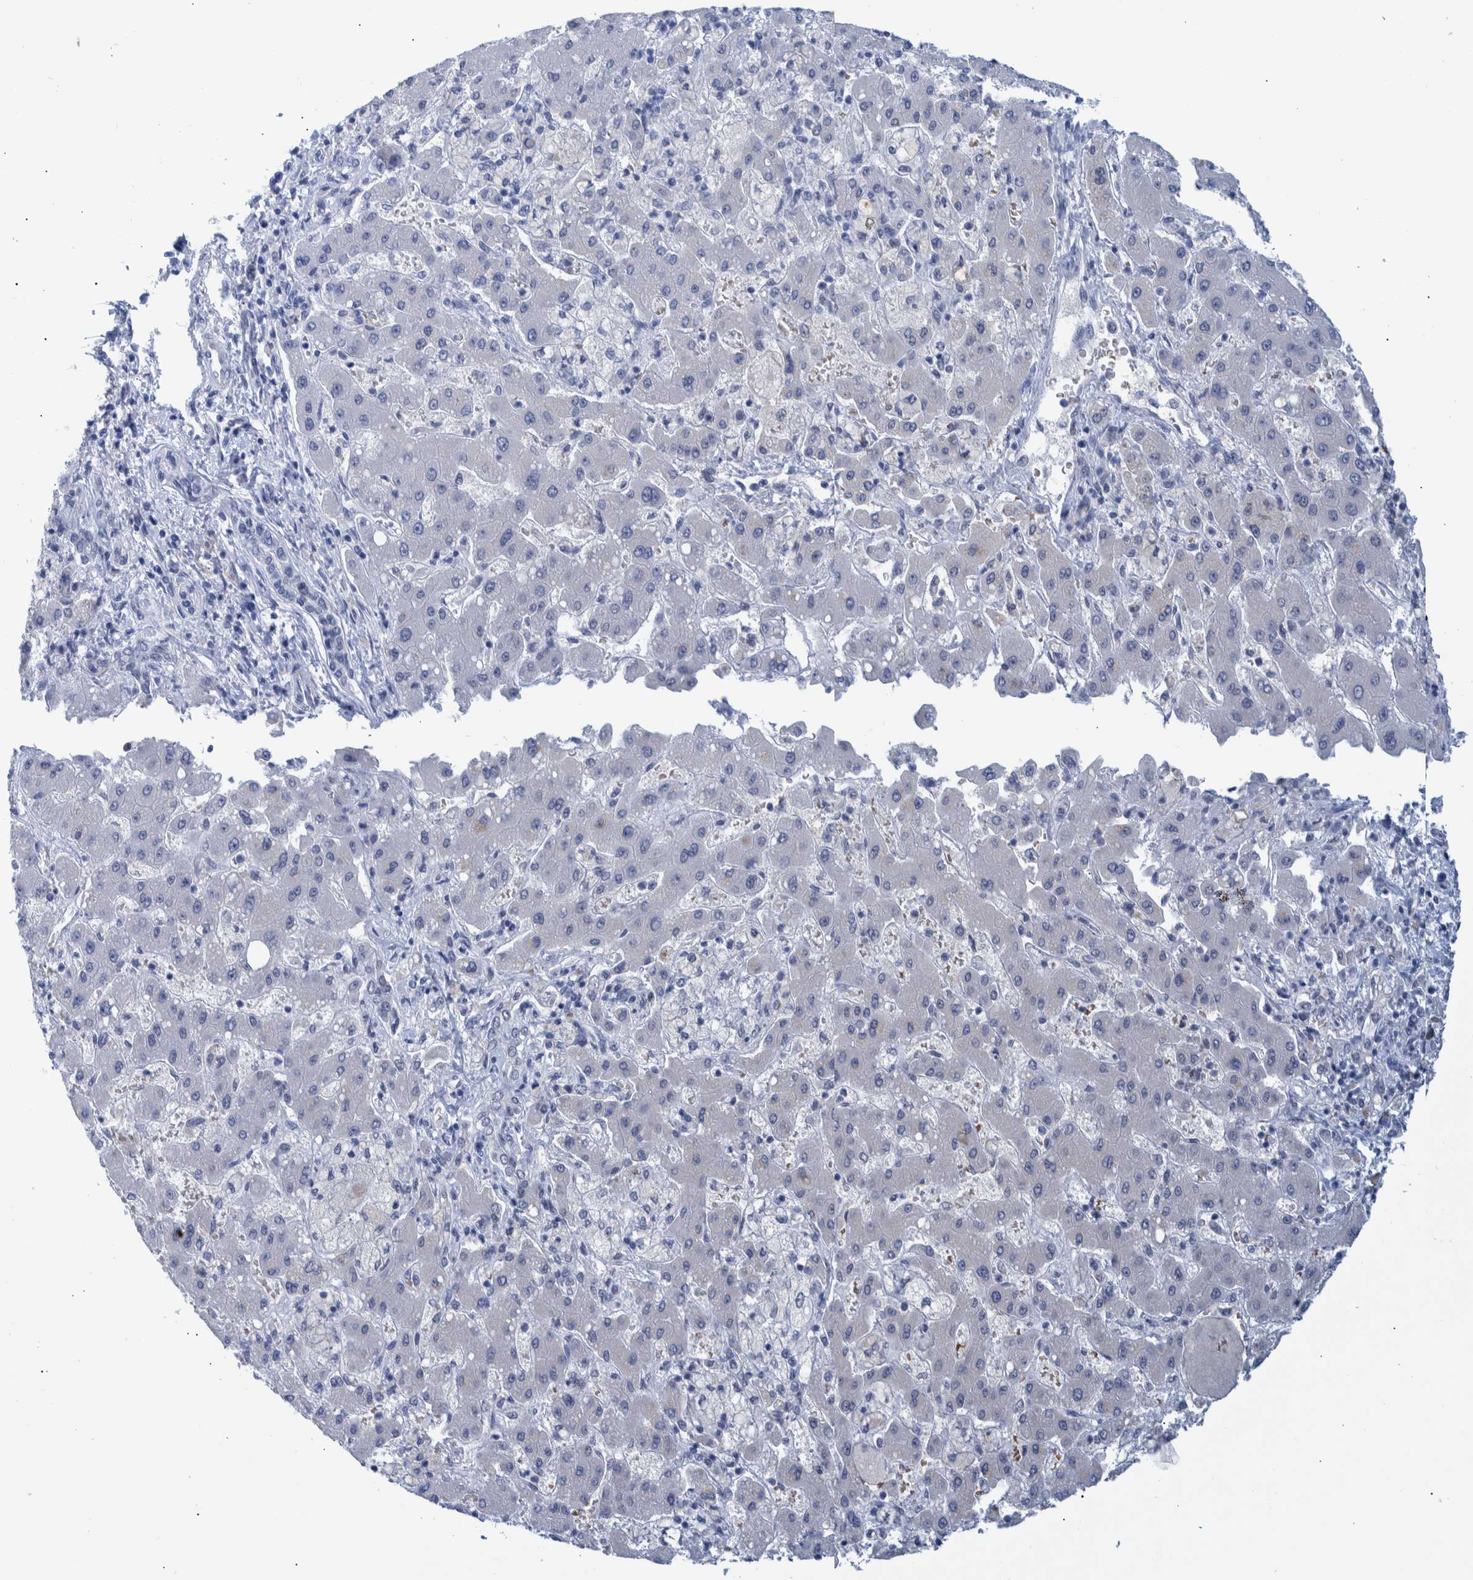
{"staining": {"intensity": "negative", "quantity": "none", "location": "none"}, "tissue": "liver cancer", "cell_type": "Tumor cells", "image_type": "cancer", "snomed": [{"axis": "morphology", "description": "Cholangiocarcinoma"}, {"axis": "topography", "description": "Liver"}], "caption": "DAB (3,3'-diaminobenzidine) immunohistochemical staining of cholangiocarcinoma (liver) demonstrates no significant positivity in tumor cells.", "gene": "ESRP1", "patient": {"sex": "male", "age": 50}}